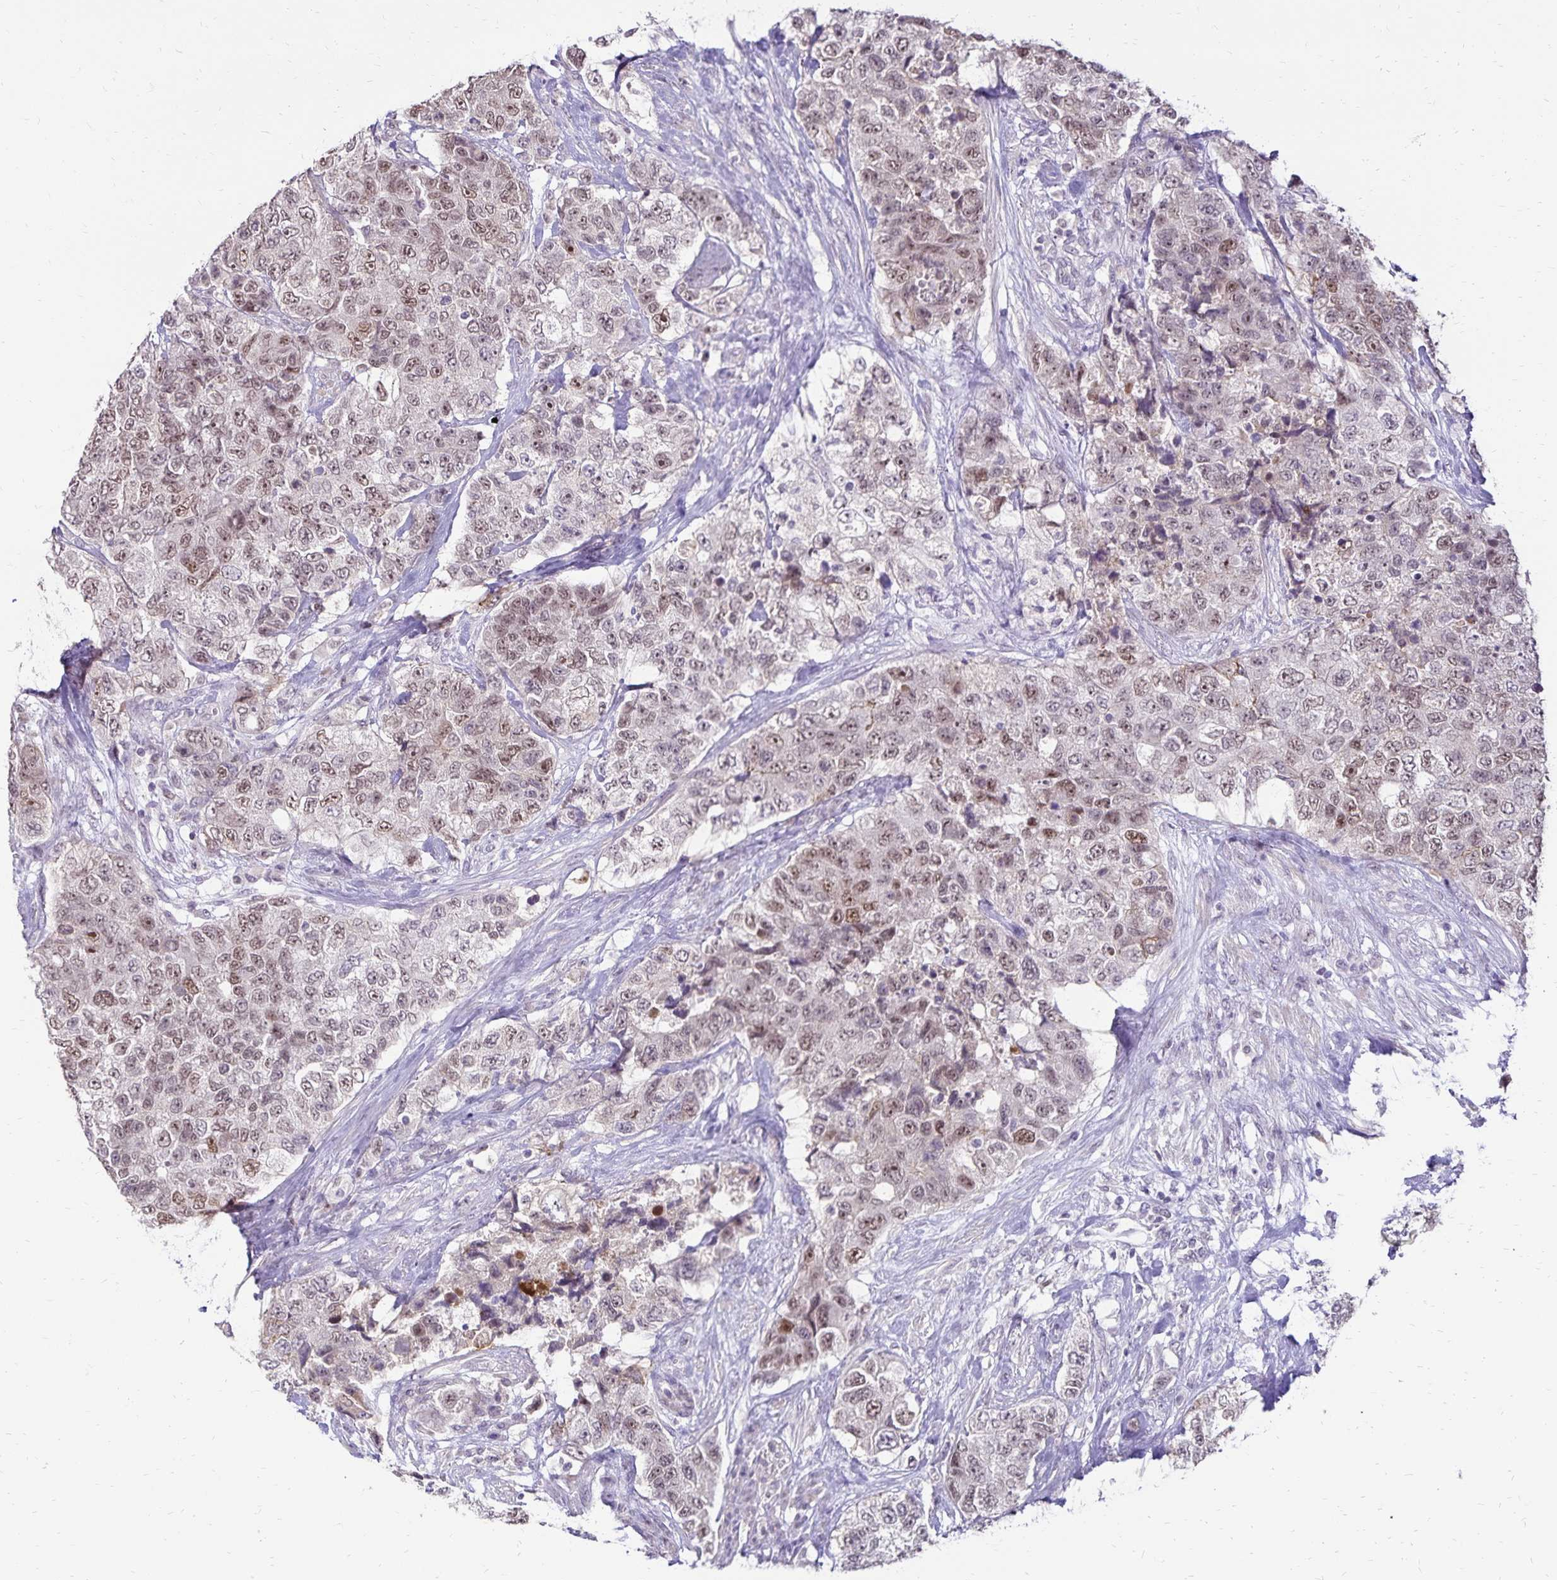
{"staining": {"intensity": "moderate", "quantity": ">75%", "location": "nuclear"}, "tissue": "urothelial cancer", "cell_type": "Tumor cells", "image_type": "cancer", "snomed": [{"axis": "morphology", "description": "Urothelial carcinoma, High grade"}, {"axis": "topography", "description": "Urinary bladder"}], "caption": "Urothelial cancer stained for a protein (brown) shows moderate nuclear positive positivity in approximately >75% of tumor cells.", "gene": "POLB", "patient": {"sex": "female", "age": 78}}